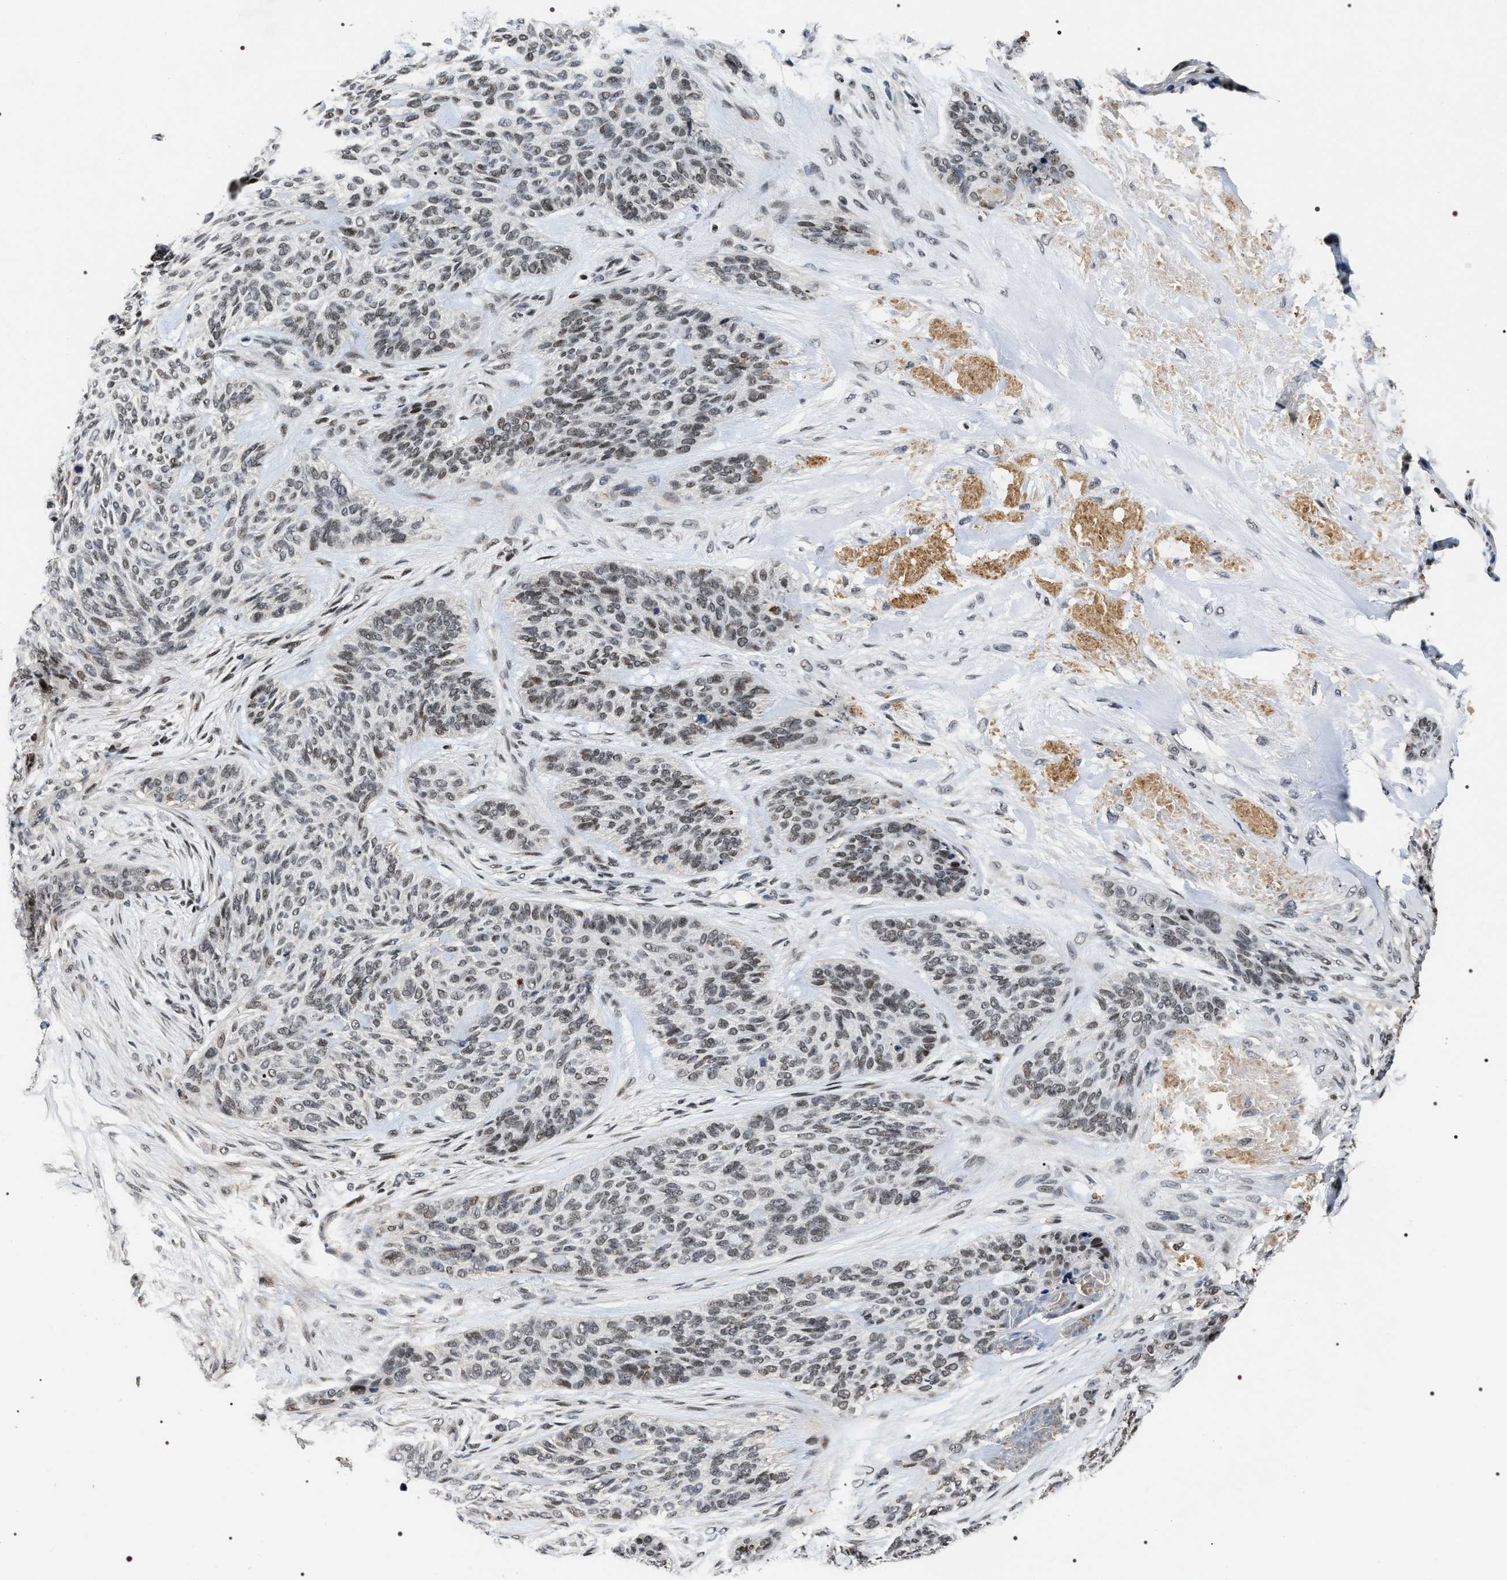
{"staining": {"intensity": "weak", "quantity": "25%-75%", "location": "nuclear"}, "tissue": "skin cancer", "cell_type": "Tumor cells", "image_type": "cancer", "snomed": [{"axis": "morphology", "description": "Basal cell carcinoma"}, {"axis": "topography", "description": "Skin"}], "caption": "Immunohistochemistry (IHC) staining of skin cancer, which shows low levels of weak nuclear staining in approximately 25%-75% of tumor cells indicating weak nuclear protein staining. The staining was performed using DAB (brown) for protein detection and nuclei were counterstained in hematoxylin (blue).", "gene": "C7orf25", "patient": {"sex": "male", "age": 55}}